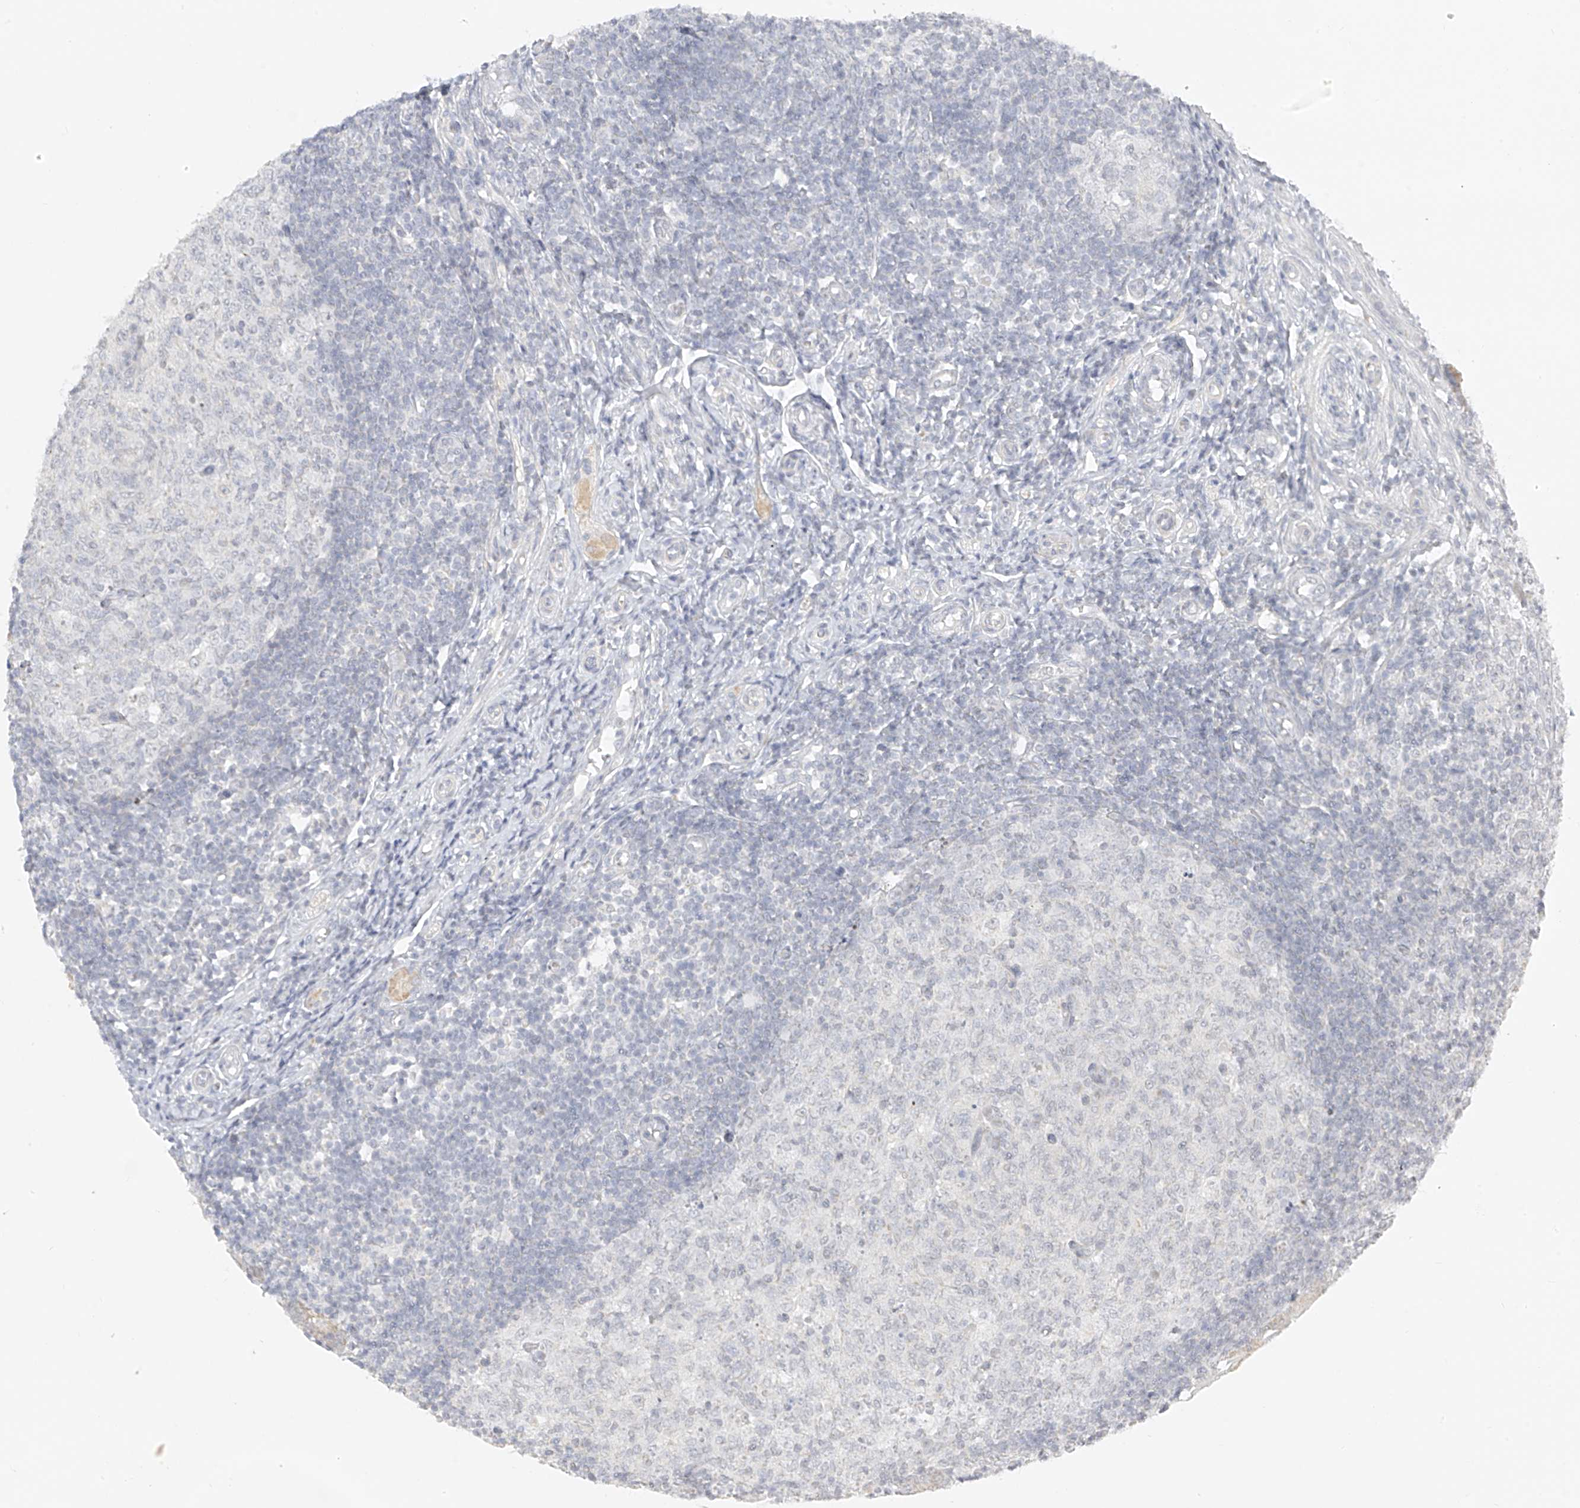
{"staining": {"intensity": "weak", "quantity": "25%-75%", "location": "cytoplasmic/membranous"}, "tissue": "appendix", "cell_type": "Glandular cells", "image_type": "normal", "snomed": [{"axis": "morphology", "description": "Normal tissue, NOS"}, {"axis": "topography", "description": "Appendix"}], "caption": "Protein staining by immunohistochemistry demonstrates weak cytoplasmic/membranous expression in about 25%-75% of glandular cells in benign appendix. (DAB IHC with brightfield microscopy, high magnification).", "gene": "DYRK1B", "patient": {"sex": "male", "age": 14}}